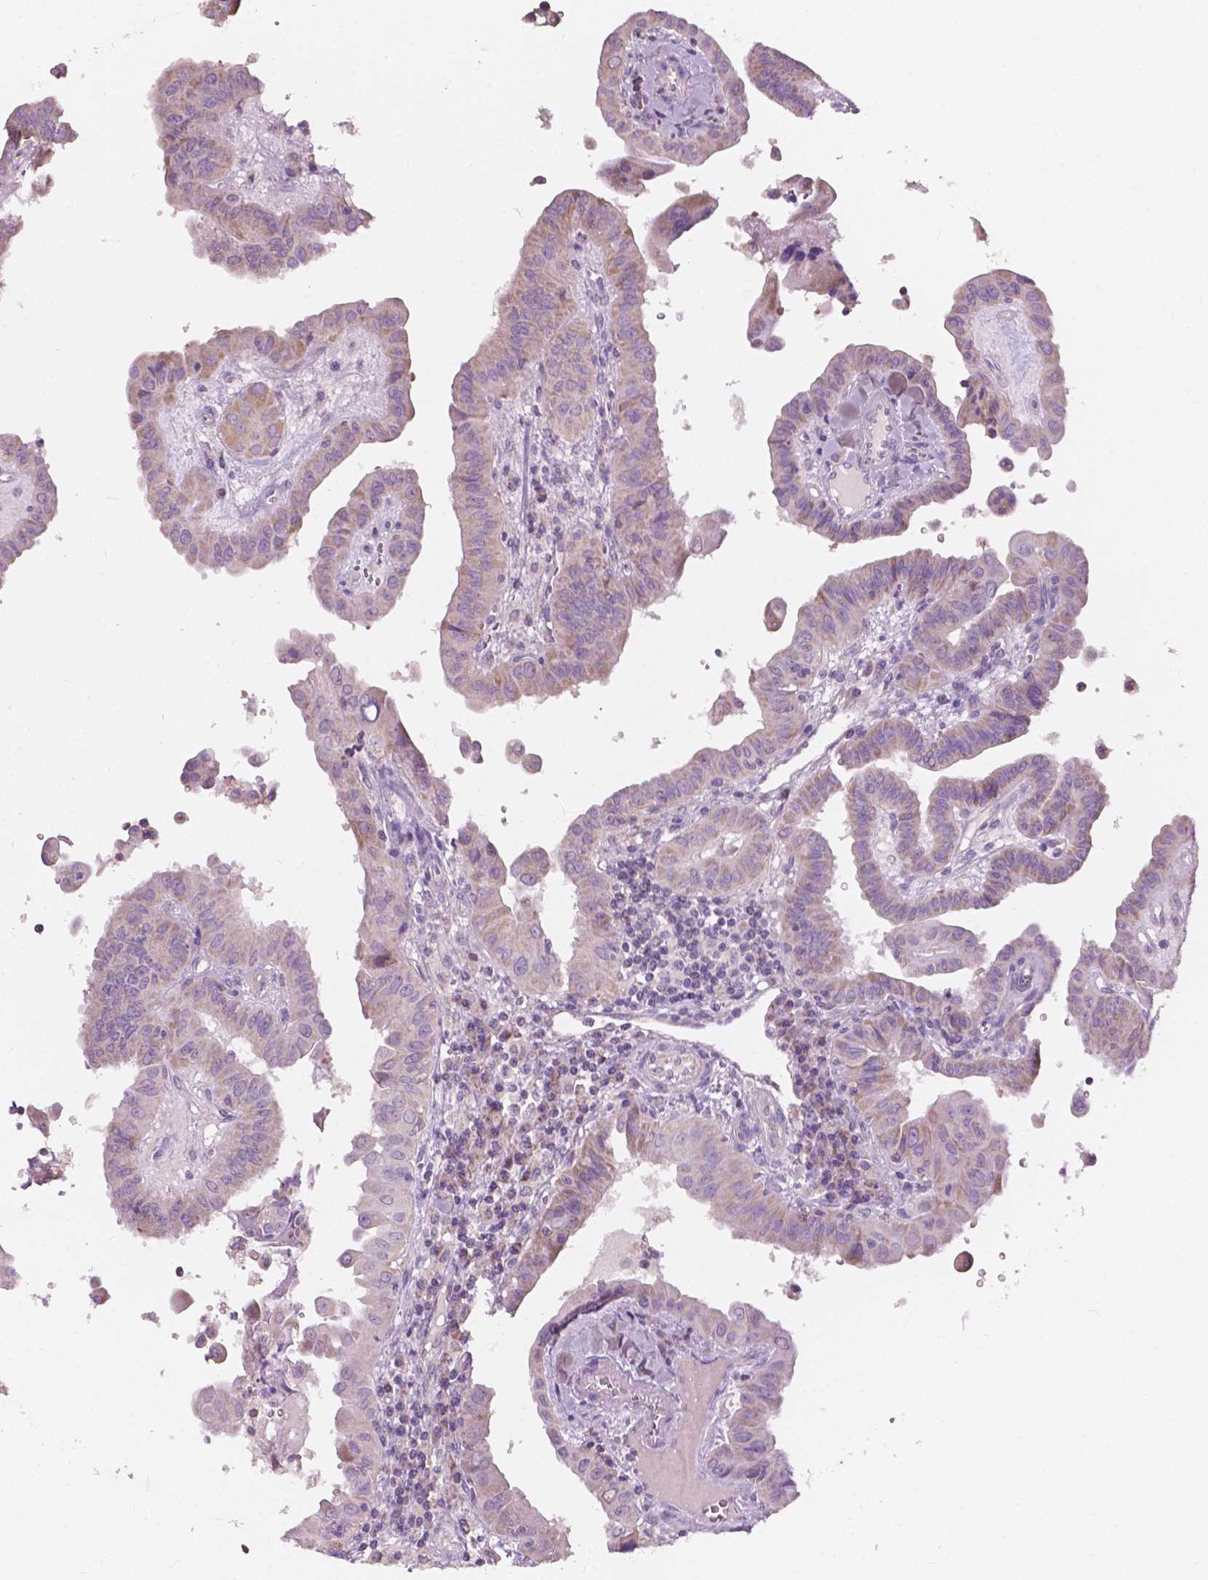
{"staining": {"intensity": "weak", "quantity": "<25%", "location": "cytoplasmic/membranous"}, "tissue": "thyroid cancer", "cell_type": "Tumor cells", "image_type": "cancer", "snomed": [{"axis": "morphology", "description": "Papillary adenocarcinoma, NOS"}, {"axis": "topography", "description": "Thyroid gland"}], "caption": "IHC of thyroid cancer displays no expression in tumor cells.", "gene": "NDUFS1", "patient": {"sex": "female", "age": 37}}